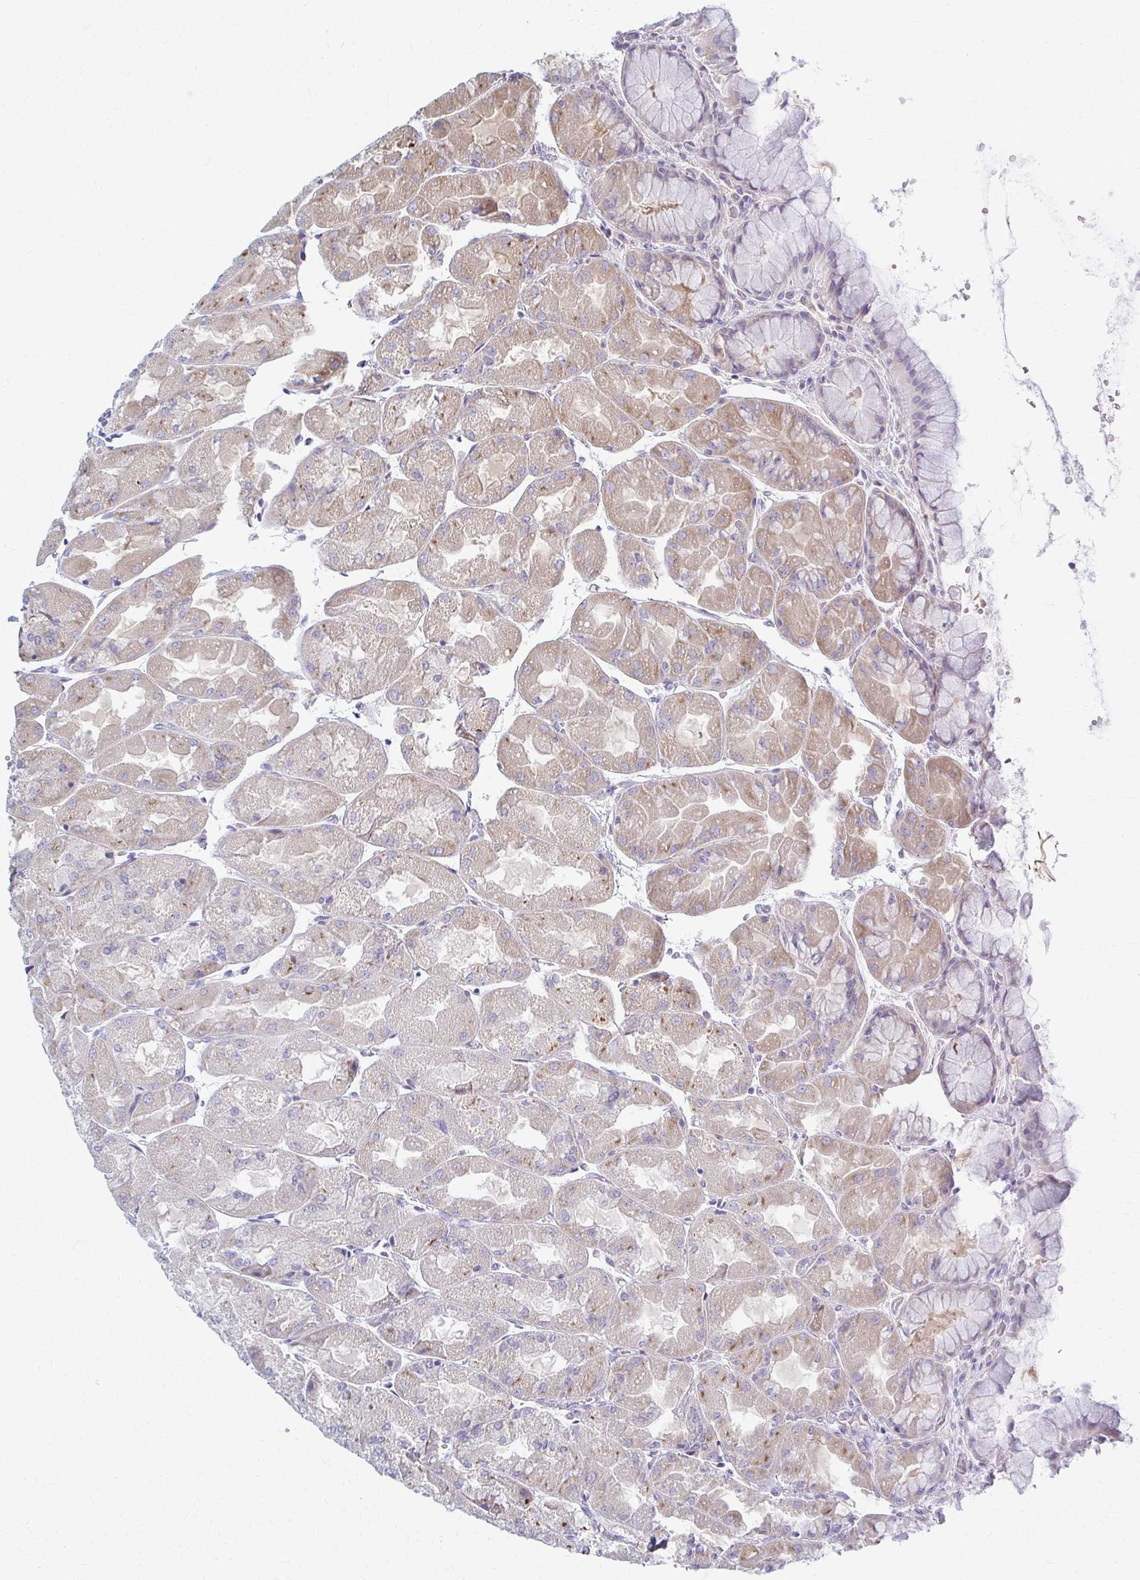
{"staining": {"intensity": "weak", "quantity": "25%-75%", "location": "cytoplasmic/membranous"}, "tissue": "stomach", "cell_type": "Glandular cells", "image_type": "normal", "snomed": [{"axis": "morphology", "description": "Normal tissue, NOS"}, {"axis": "topography", "description": "Stomach"}], "caption": "Immunohistochemical staining of normal human stomach reveals weak cytoplasmic/membranous protein expression in about 25%-75% of glandular cells. (DAB (3,3'-diaminobenzidine) = brown stain, brightfield microscopy at high magnification).", "gene": "PRKRA", "patient": {"sex": "female", "age": 61}}